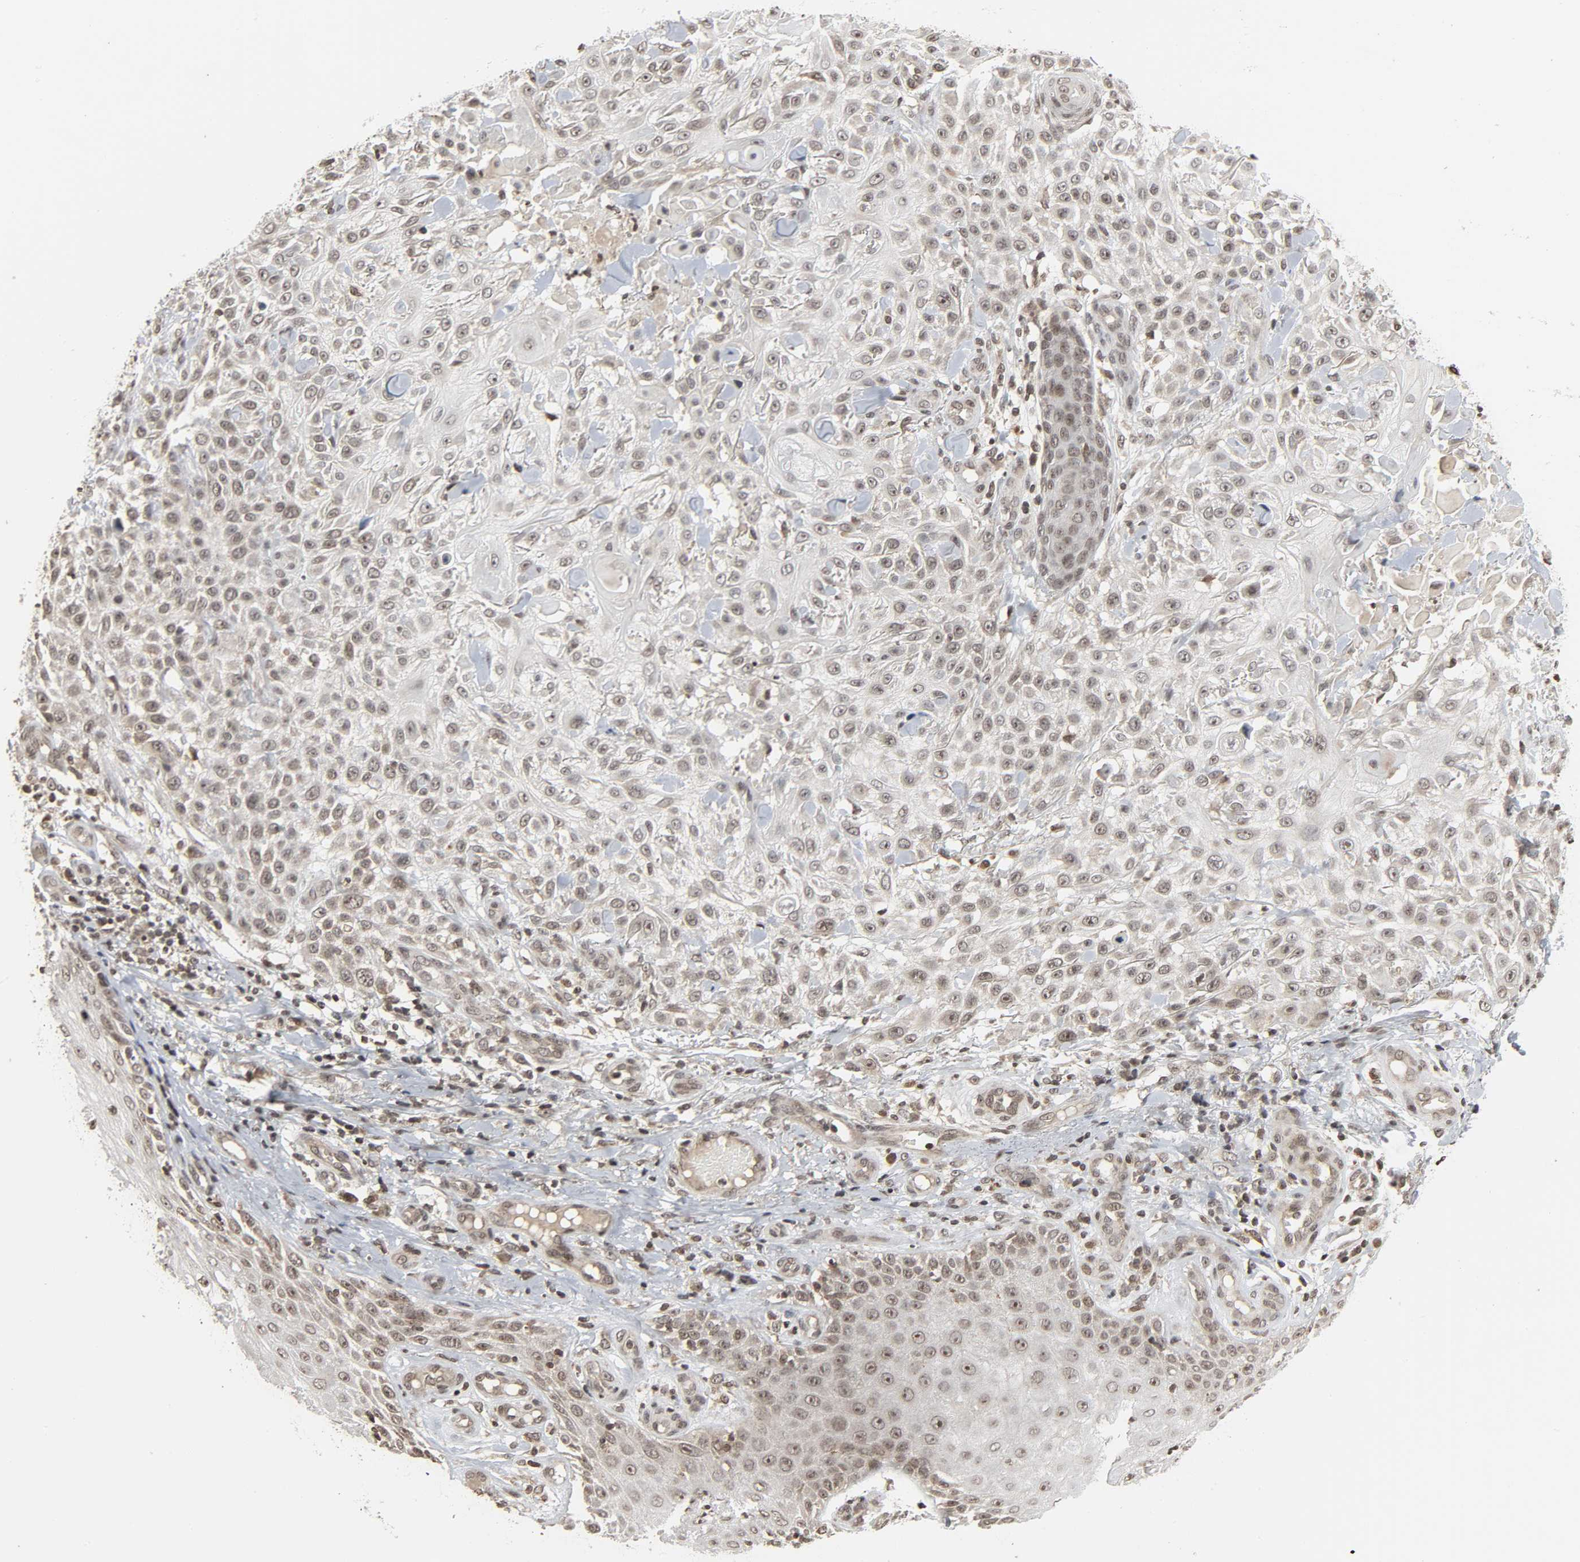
{"staining": {"intensity": "weak", "quantity": "25%-75%", "location": "nuclear"}, "tissue": "skin cancer", "cell_type": "Tumor cells", "image_type": "cancer", "snomed": [{"axis": "morphology", "description": "Squamous cell carcinoma, NOS"}, {"axis": "topography", "description": "Skin"}], "caption": "Protein expression analysis of skin cancer (squamous cell carcinoma) exhibits weak nuclear staining in about 25%-75% of tumor cells.", "gene": "XRCC1", "patient": {"sex": "female", "age": 42}}